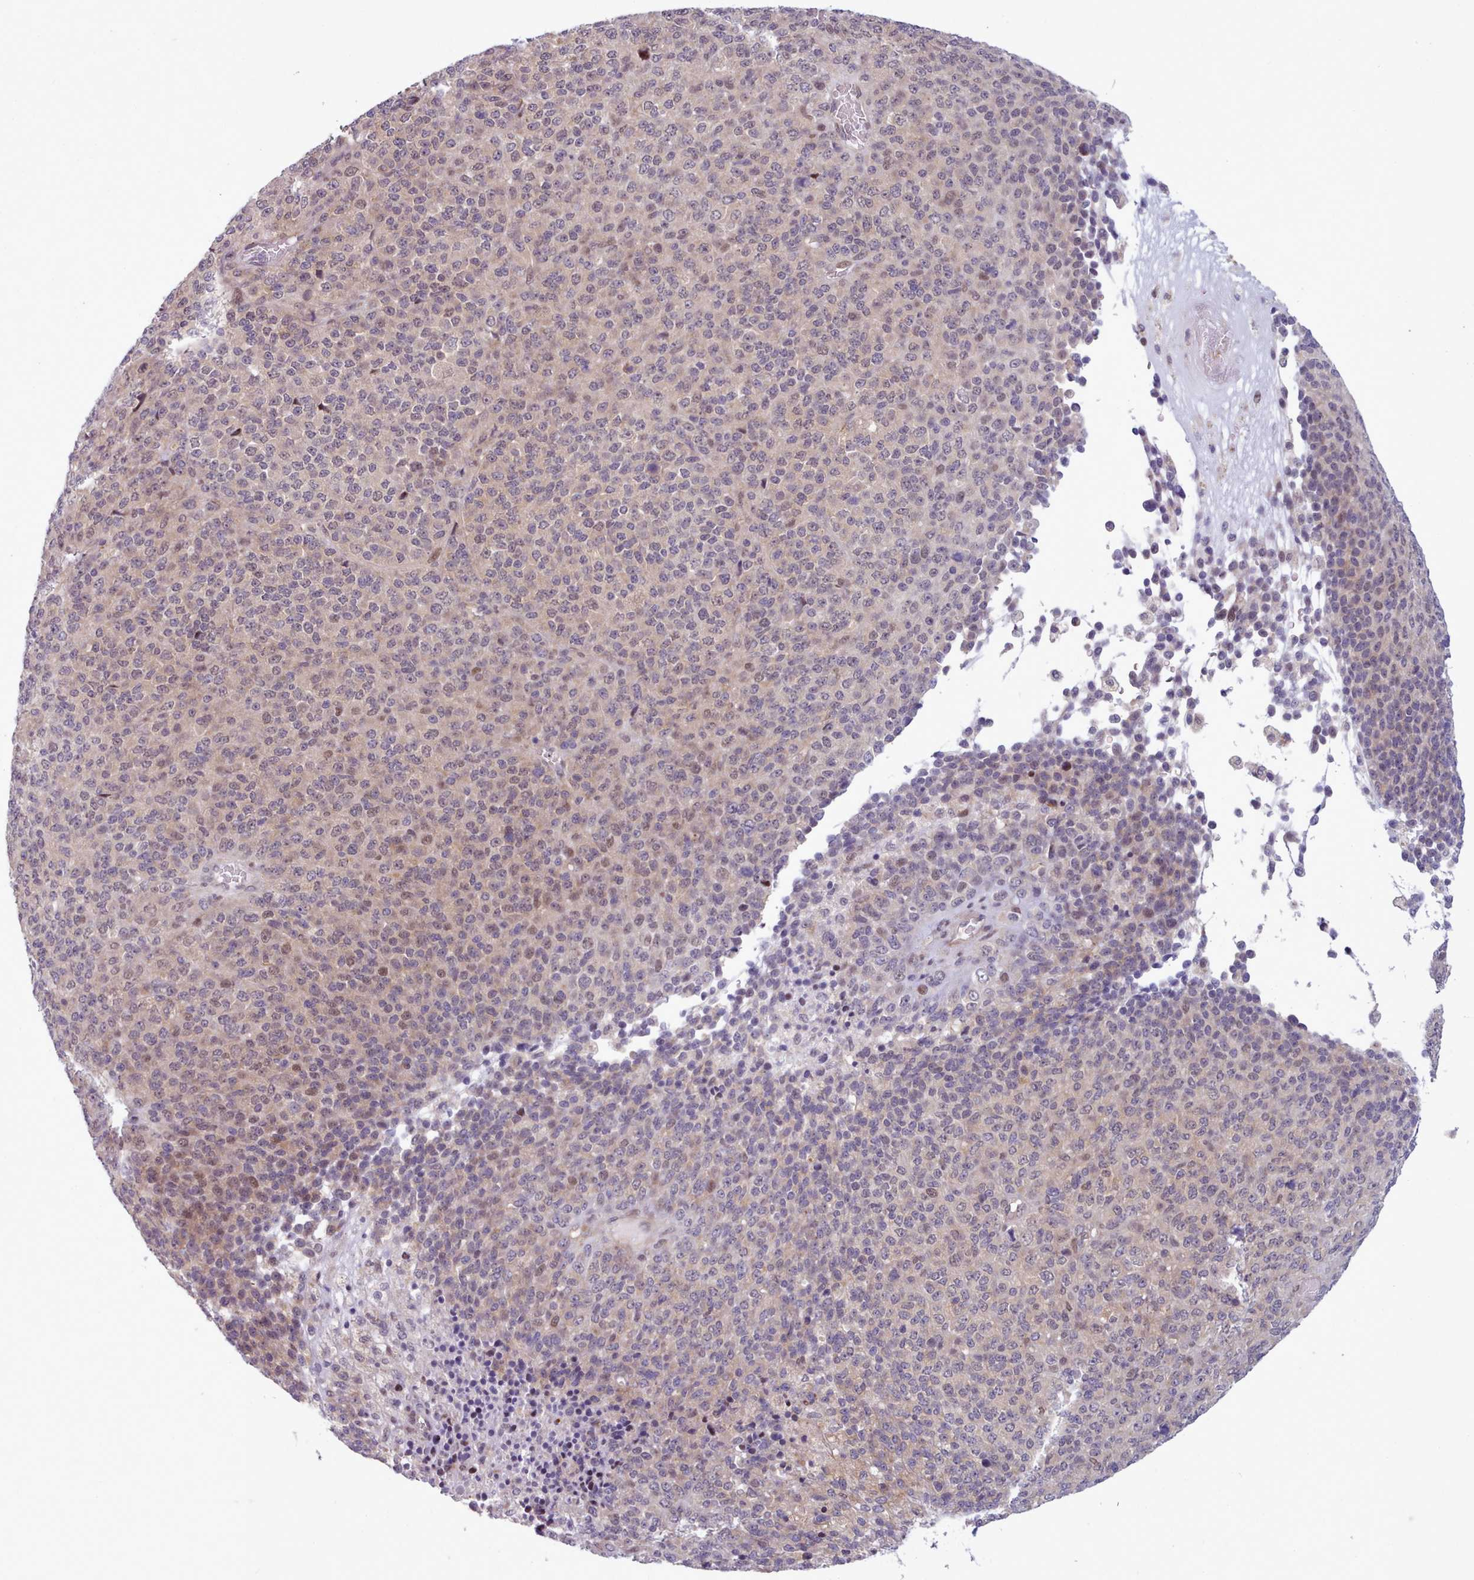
{"staining": {"intensity": "moderate", "quantity": "<25%", "location": "nuclear"}, "tissue": "melanoma", "cell_type": "Tumor cells", "image_type": "cancer", "snomed": [{"axis": "morphology", "description": "Malignant melanoma, Metastatic site"}, {"axis": "topography", "description": "Brain"}], "caption": "Approximately <25% of tumor cells in melanoma demonstrate moderate nuclear protein expression as visualized by brown immunohistochemical staining.", "gene": "KBTBD7", "patient": {"sex": "female", "age": 56}}